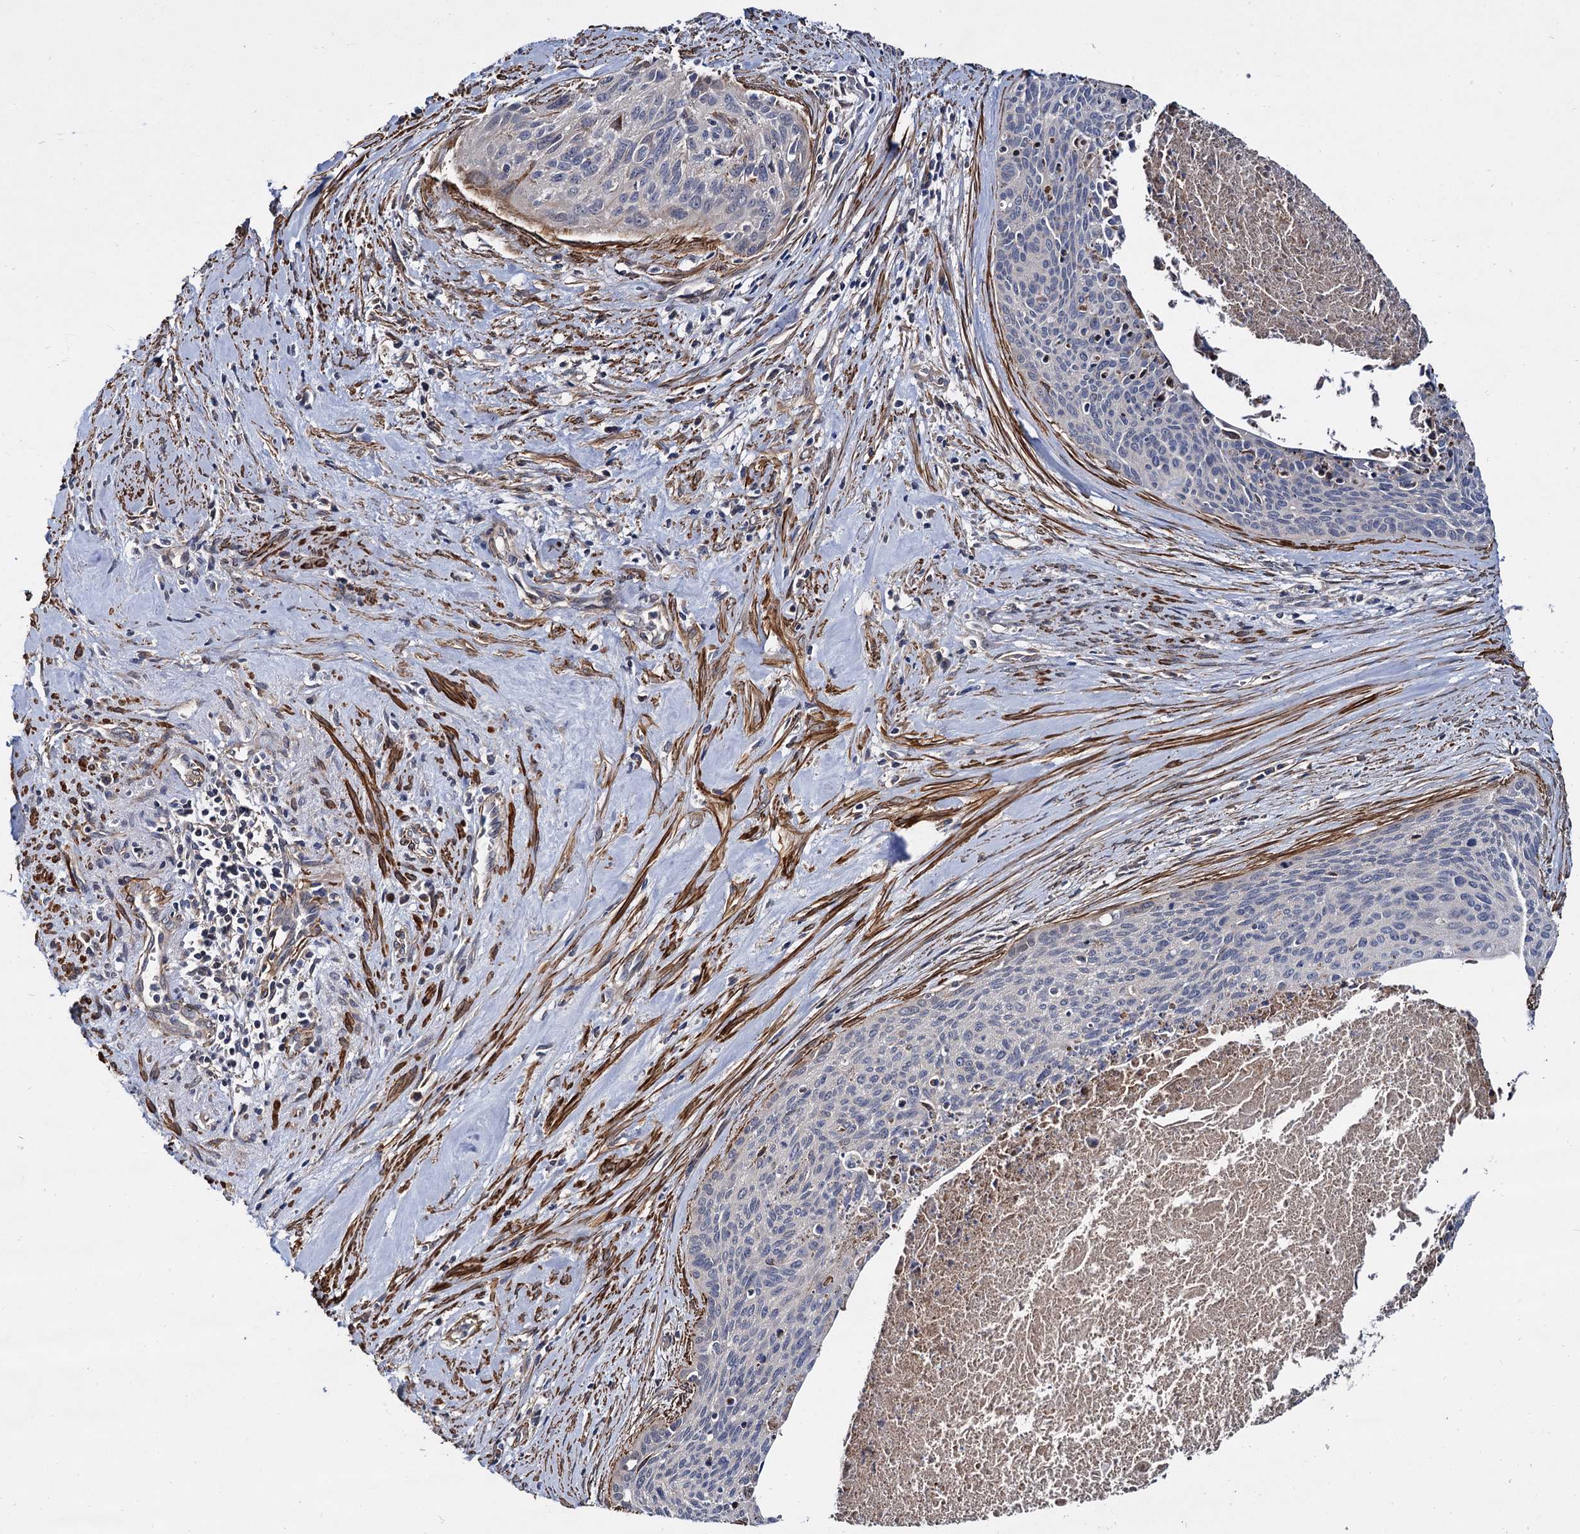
{"staining": {"intensity": "negative", "quantity": "none", "location": "none"}, "tissue": "cervical cancer", "cell_type": "Tumor cells", "image_type": "cancer", "snomed": [{"axis": "morphology", "description": "Squamous cell carcinoma, NOS"}, {"axis": "topography", "description": "Cervix"}], "caption": "An image of squamous cell carcinoma (cervical) stained for a protein demonstrates no brown staining in tumor cells. (DAB (3,3'-diaminobenzidine) immunohistochemistry with hematoxylin counter stain).", "gene": "ISM2", "patient": {"sex": "female", "age": 55}}